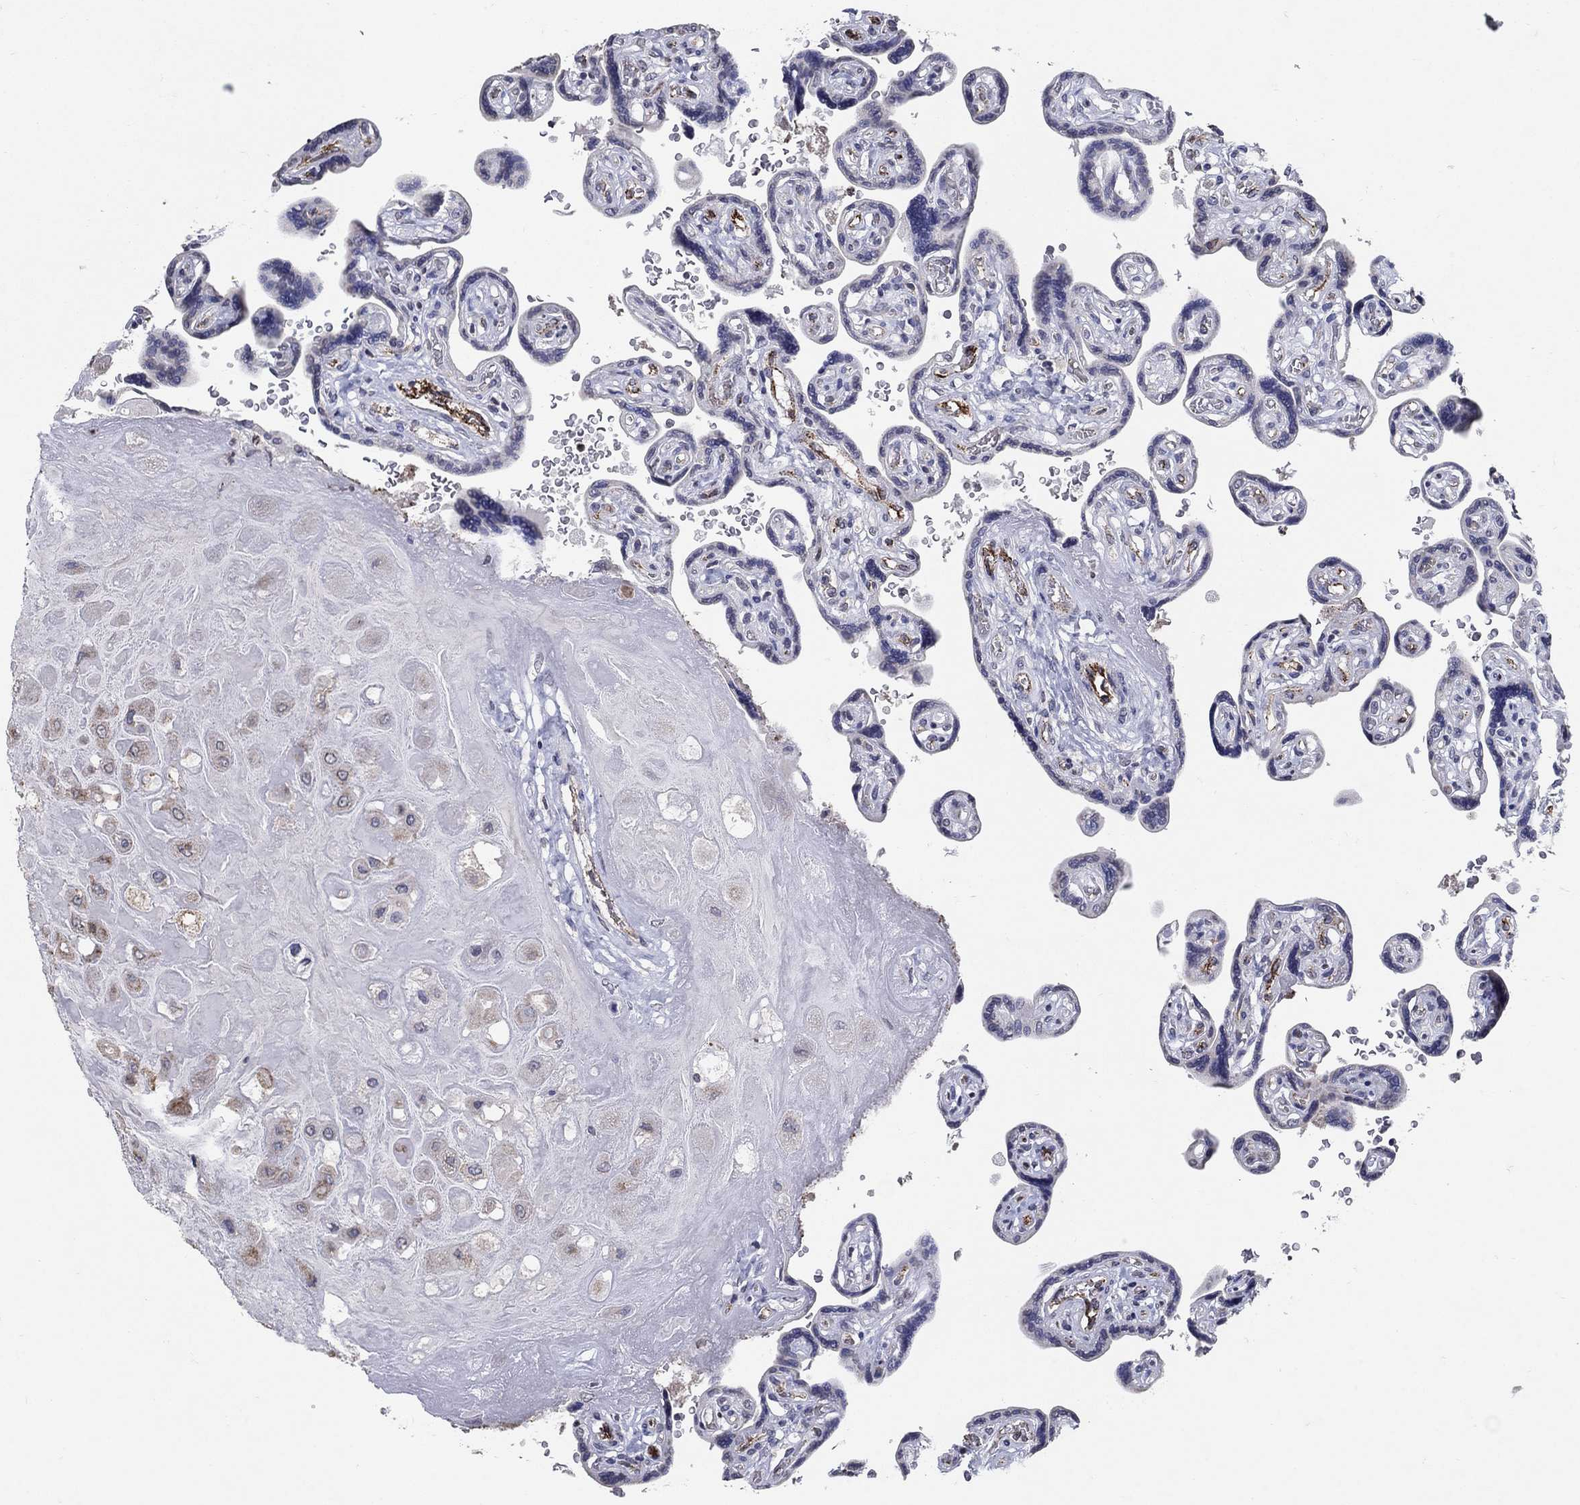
{"staining": {"intensity": "weak", "quantity": "<25%", "location": "cytoplasmic/membranous"}, "tissue": "placenta", "cell_type": "Decidual cells", "image_type": "normal", "snomed": [{"axis": "morphology", "description": "Normal tissue, NOS"}, {"axis": "topography", "description": "Placenta"}], "caption": "Immunohistochemistry (IHC) of normal placenta shows no positivity in decidual cells. (Stains: DAB (3,3'-diaminobenzidine) IHC with hematoxylin counter stain, Microscopy: brightfield microscopy at high magnification).", "gene": "TINAG", "patient": {"sex": "female", "age": 32}}